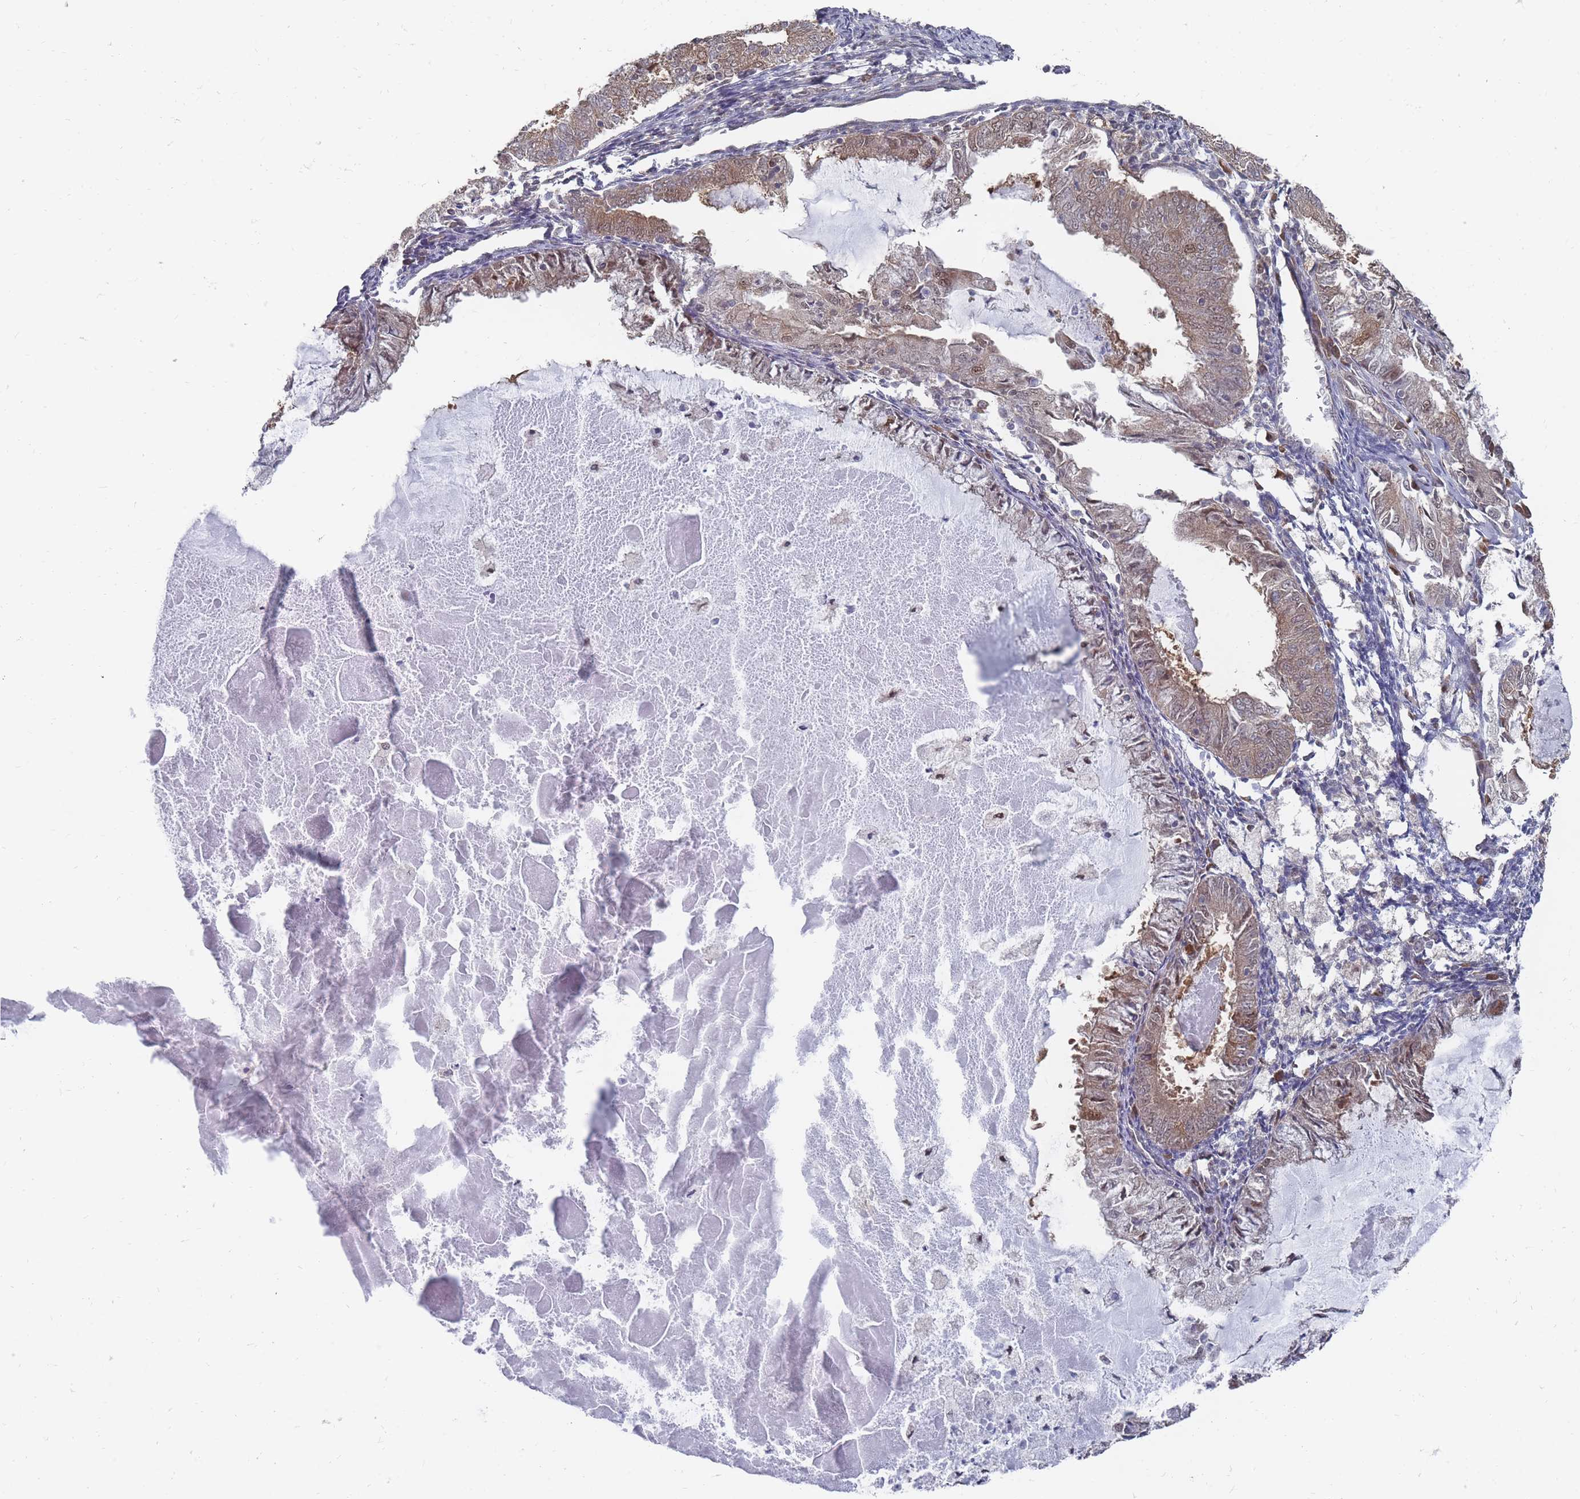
{"staining": {"intensity": "moderate", "quantity": "25%-75%", "location": "cytoplasmic/membranous,nuclear"}, "tissue": "endometrial cancer", "cell_type": "Tumor cells", "image_type": "cancer", "snomed": [{"axis": "morphology", "description": "Adenocarcinoma, NOS"}, {"axis": "topography", "description": "Endometrium"}], "caption": "High-power microscopy captured an IHC micrograph of adenocarcinoma (endometrial), revealing moderate cytoplasmic/membranous and nuclear staining in approximately 25%-75% of tumor cells. The staining was performed using DAB (3,3'-diaminobenzidine), with brown indicating positive protein expression. Nuclei are stained blue with hematoxylin.", "gene": "NKD1", "patient": {"sex": "female", "age": 57}}